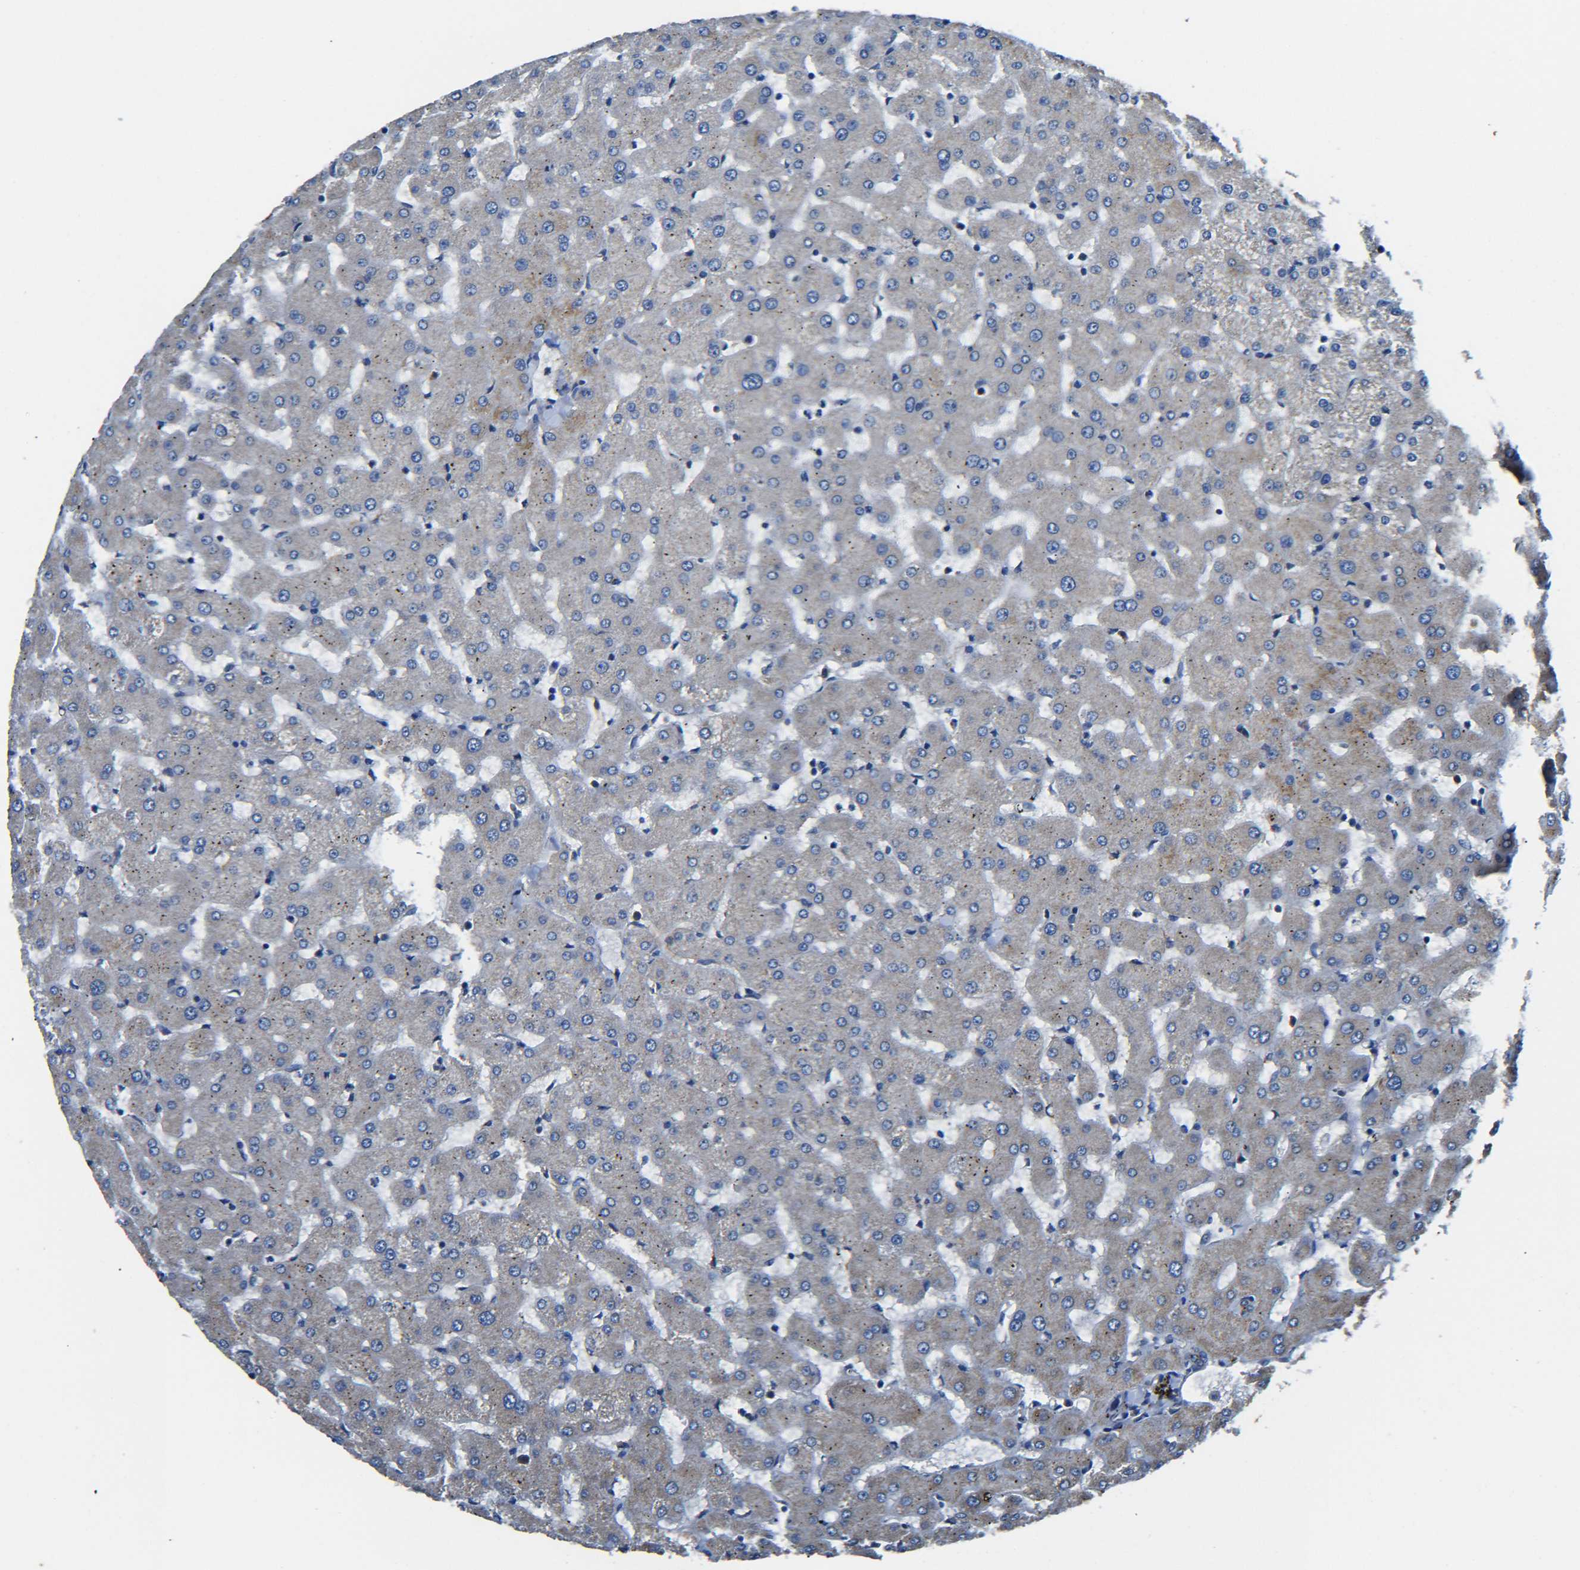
{"staining": {"intensity": "weak", "quantity": ">75%", "location": "cytoplasmic/membranous"}, "tissue": "liver", "cell_type": "Cholangiocytes", "image_type": "normal", "snomed": [{"axis": "morphology", "description": "Normal tissue, NOS"}, {"axis": "topography", "description": "Liver"}], "caption": "This photomicrograph demonstrates immunohistochemistry staining of normal liver, with low weak cytoplasmic/membranous positivity in about >75% of cholangiocytes.", "gene": "TUBB", "patient": {"sex": "female", "age": 63}}